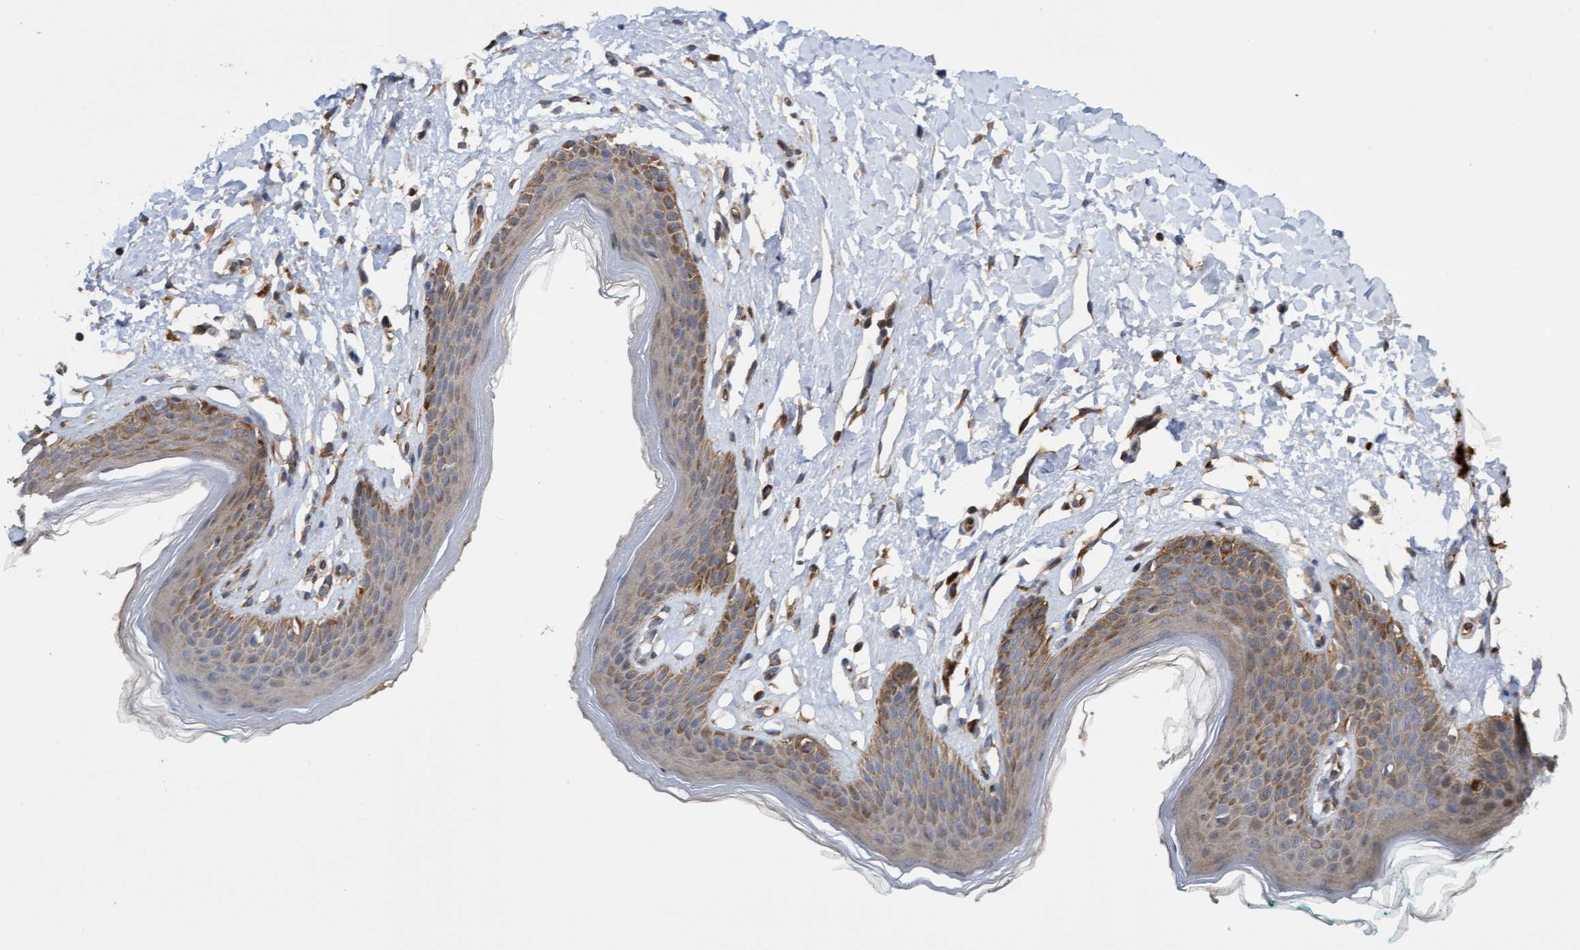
{"staining": {"intensity": "moderate", "quantity": ">75%", "location": "cytoplasmic/membranous"}, "tissue": "skin", "cell_type": "Epidermal cells", "image_type": "normal", "snomed": [{"axis": "morphology", "description": "Normal tissue, NOS"}, {"axis": "topography", "description": "Vulva"}], "caption": "A high-resolution image shows immunohistochemistry staining of normal skin, which demonstrates moderate cytoplasmic/membranous staining in about >75% of epidermal cells.", "gene": "ITFG1", "patient": {"sex": "female", "age": 66}}